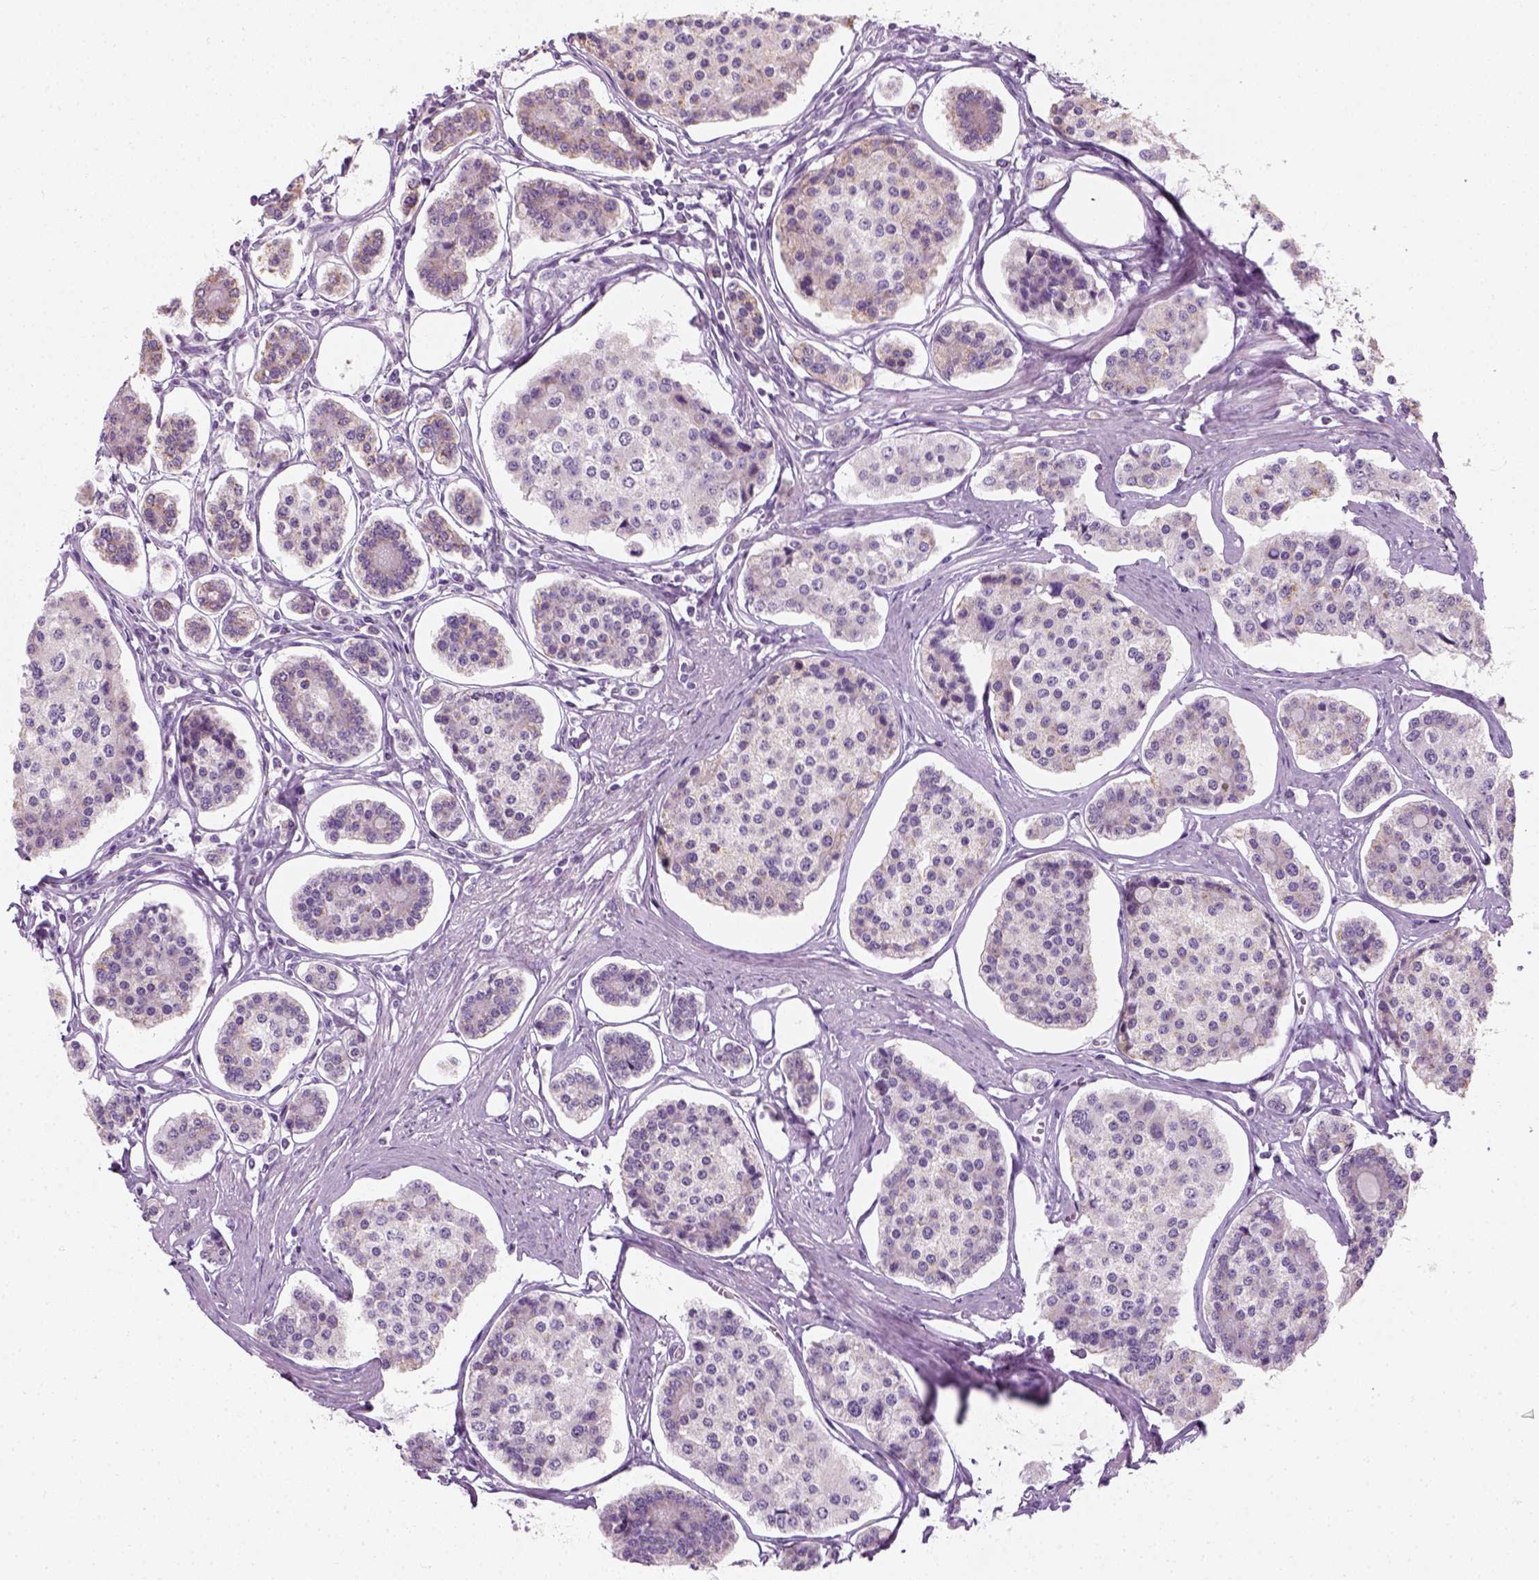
{"staining": {"intensity": "negative", "quantity": "none", "location": "none"}, "tissue": "carcinoid", "cell_type": "Tumor cells", "image_type": "cancer", "snomed": [{"axis": "morphology", "description": "Carcinoid, malignant, NOS"}, {"axis": "topography", "description": "Small intestine"}], "caption": "Tumor cells are negative for protein expression in human carcinoid (malignant). (Brightfield microscopy of DAB (3,3'-diaminobenzidine) immunohistochemistry (IHC) at high magnification).", "gene": "SLC12A5", "patient": {"sex": "female", "age": 65}}